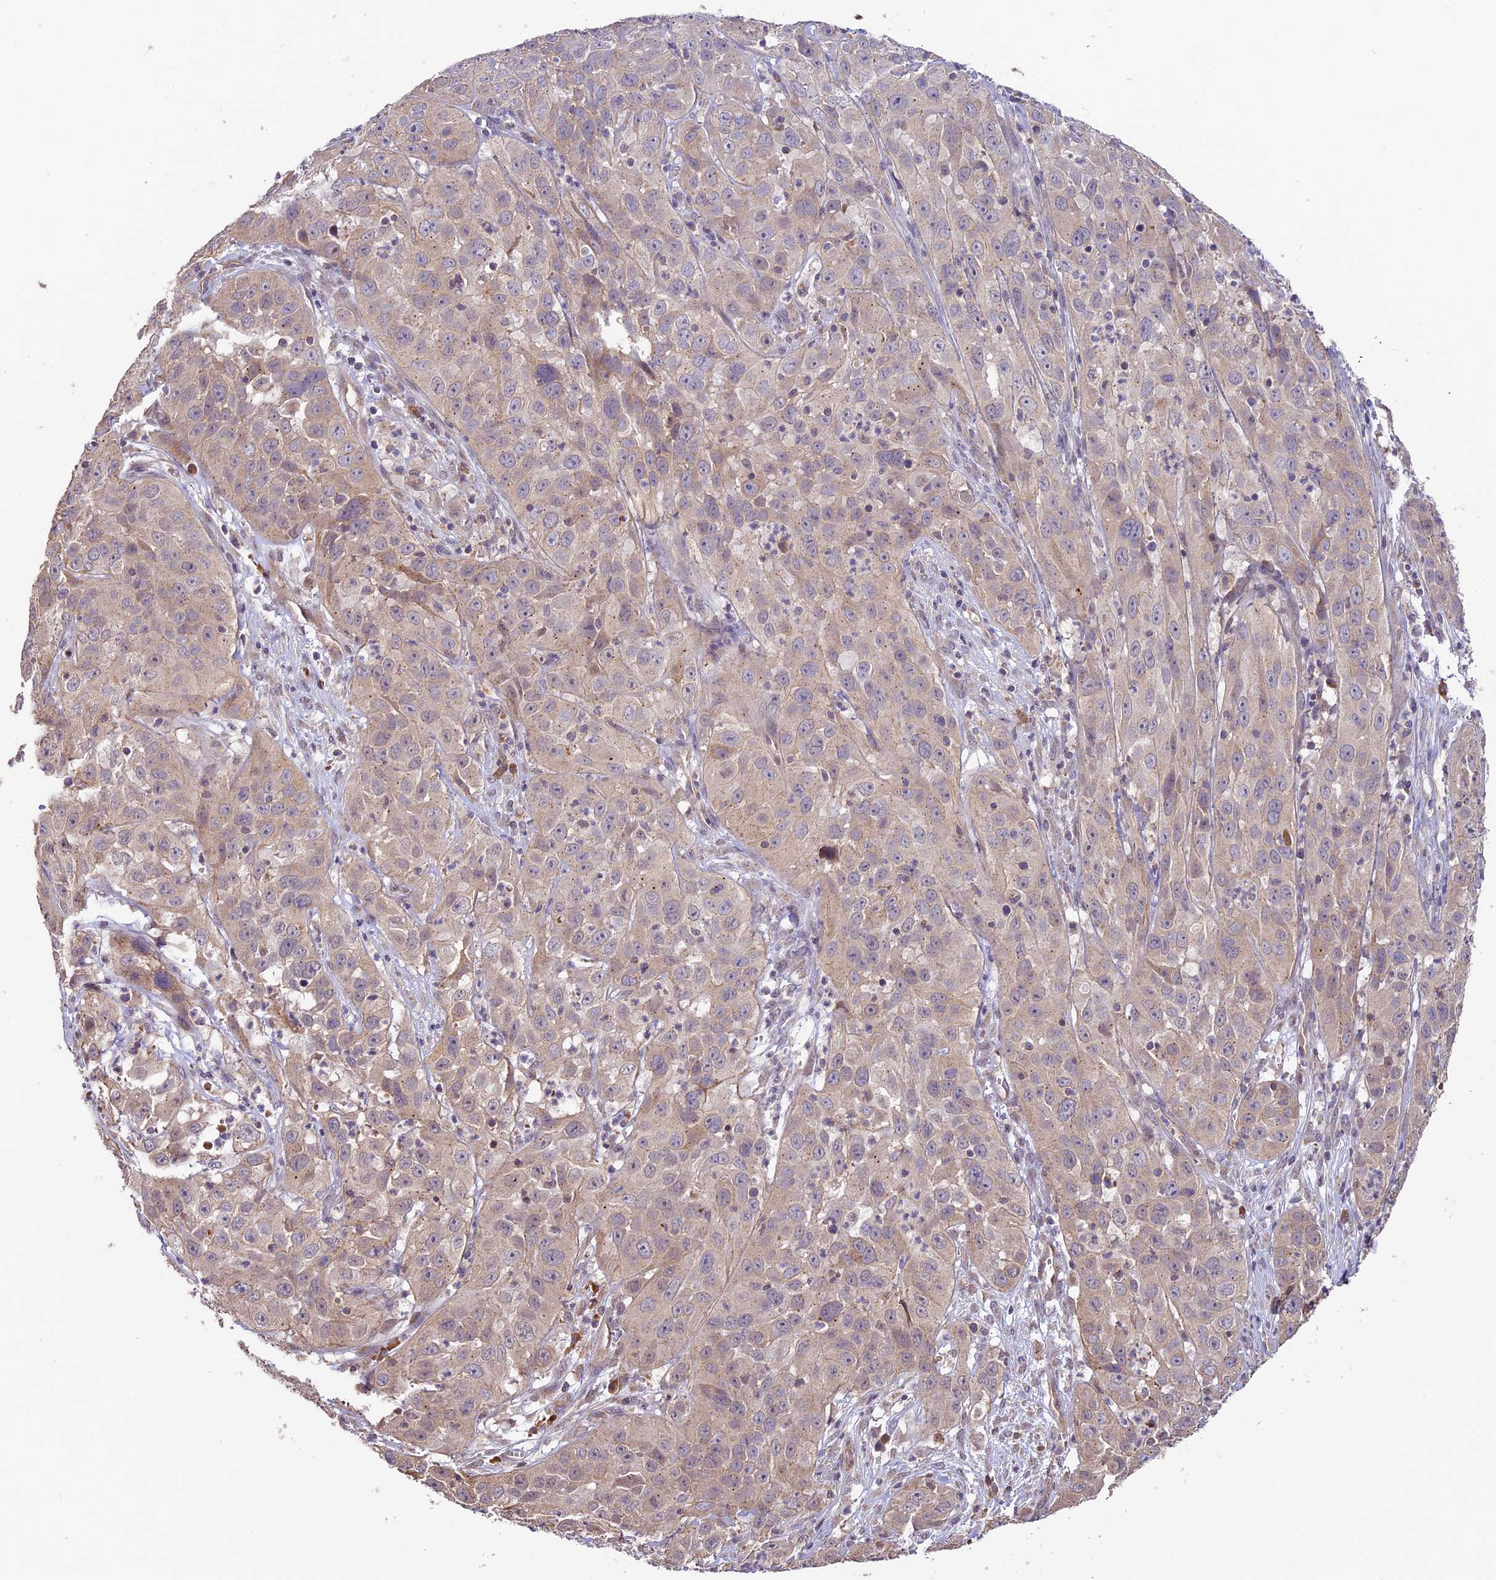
{"staining": {"intensity": "moderate", "quantity": "<25%", "location": "cytoplasmic/membranous"}, "tissue": "cervical cancer", "cell_type": "Tumor cells", "image_type": "cancer", "snomed": [{"axis": "morphology", "description": "Squamous cell carcinoma, NOS"}, {"axis": "topography", "description": "Cervix"}], "caption": "Cervical squamous cell carcinoma stained for a protein (brown) demonstrates moderate cytoplasmic/membranous positive positivity in about <25% of tumor cells.", "gene": "BCAS4", "patient": {"sex": "female", "age": 32}}